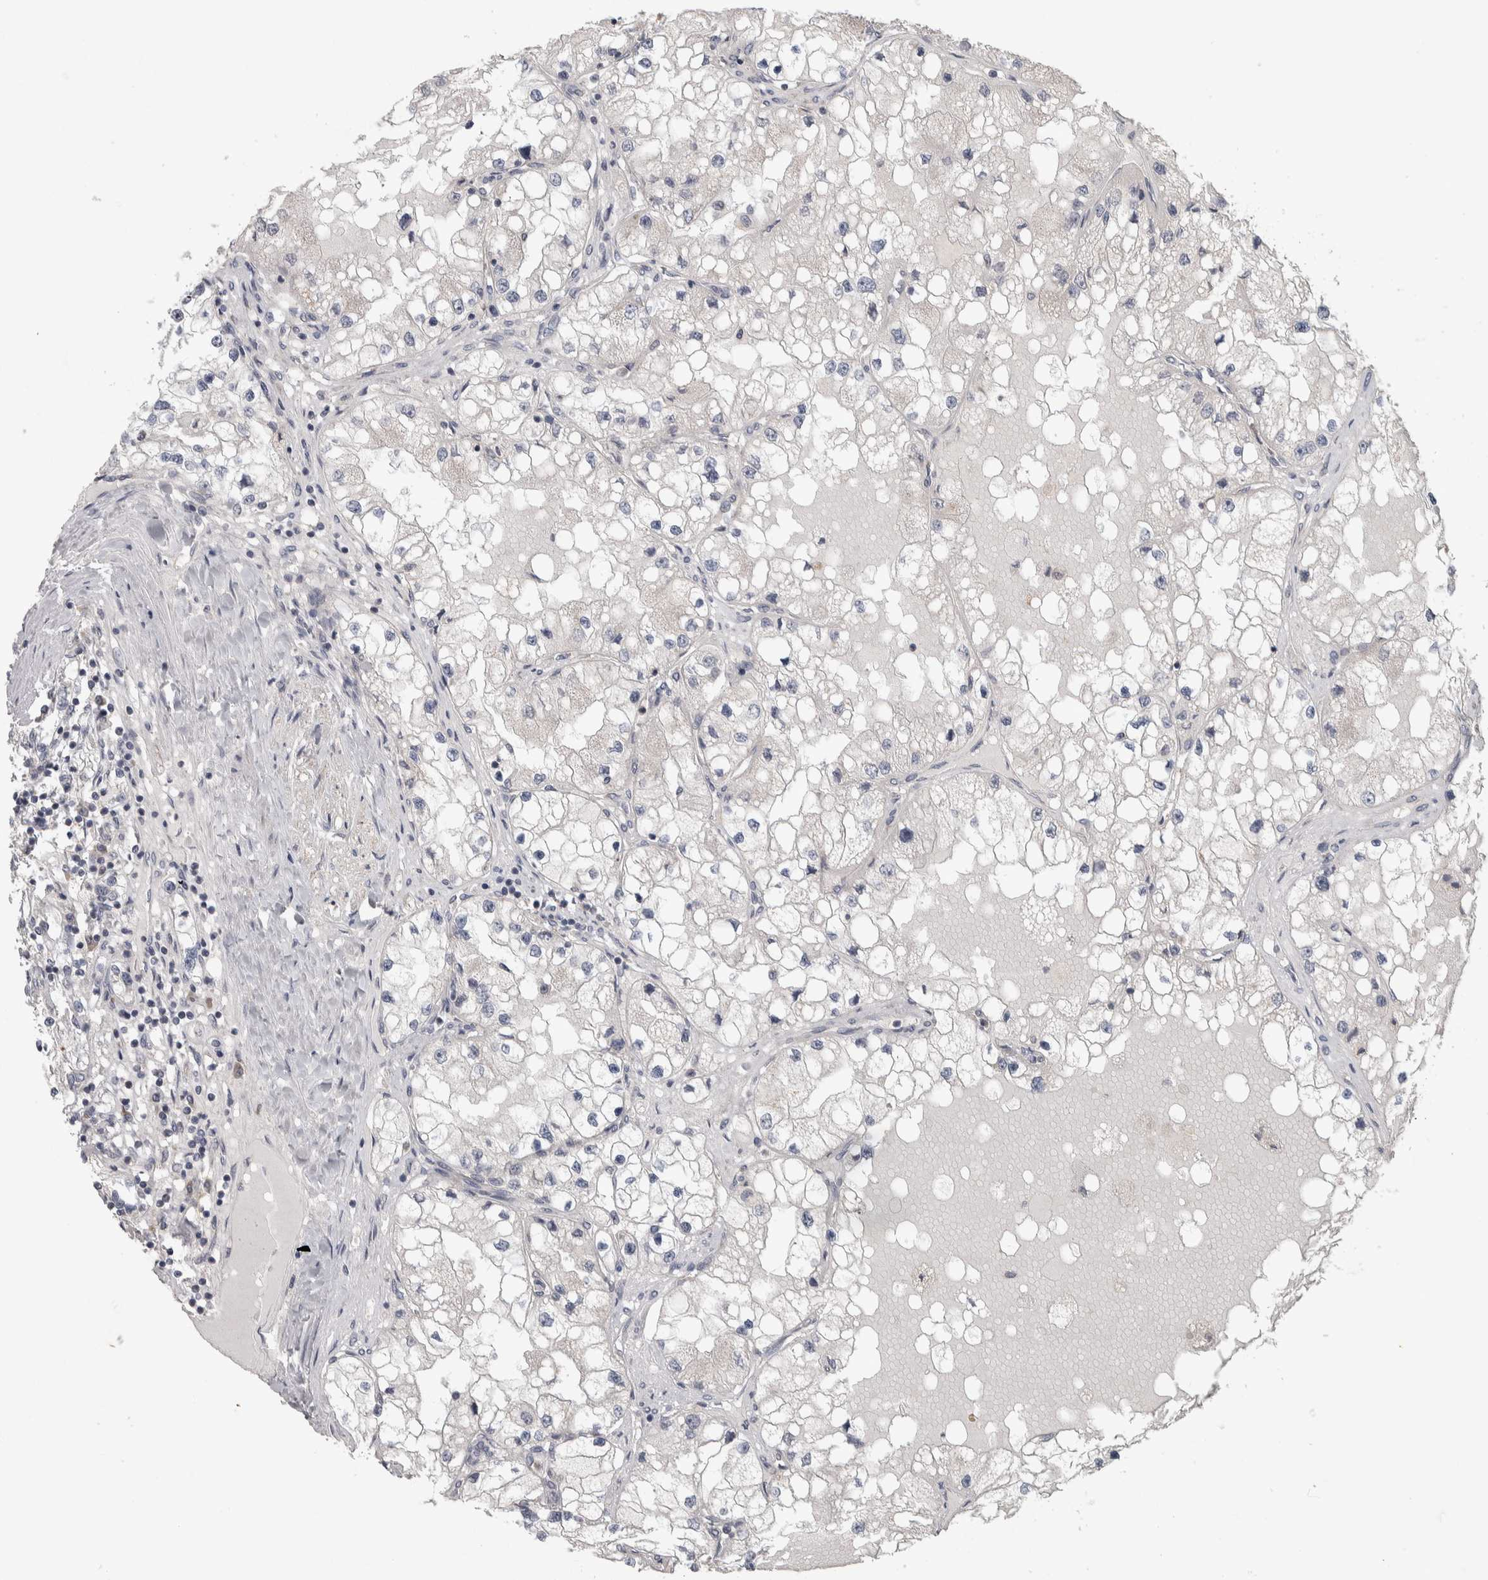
{"staining": {"intensity": "negative", "quantity": "none", "location": "none"}, "tissue": "renal cancer", "cell_type": "Tumor cells", "image_type": "cancer", "snomed": [{"axis": "morphology", "description": "Adenocarcinoma, NOS"}, {"axis": "topography", "description": "Kidney"}], "caption": "IHC of renal cancer demonstrates no expression in tumor cells.", "gene": "SRP68", "patient": {"sex": "male", "age": 68}}